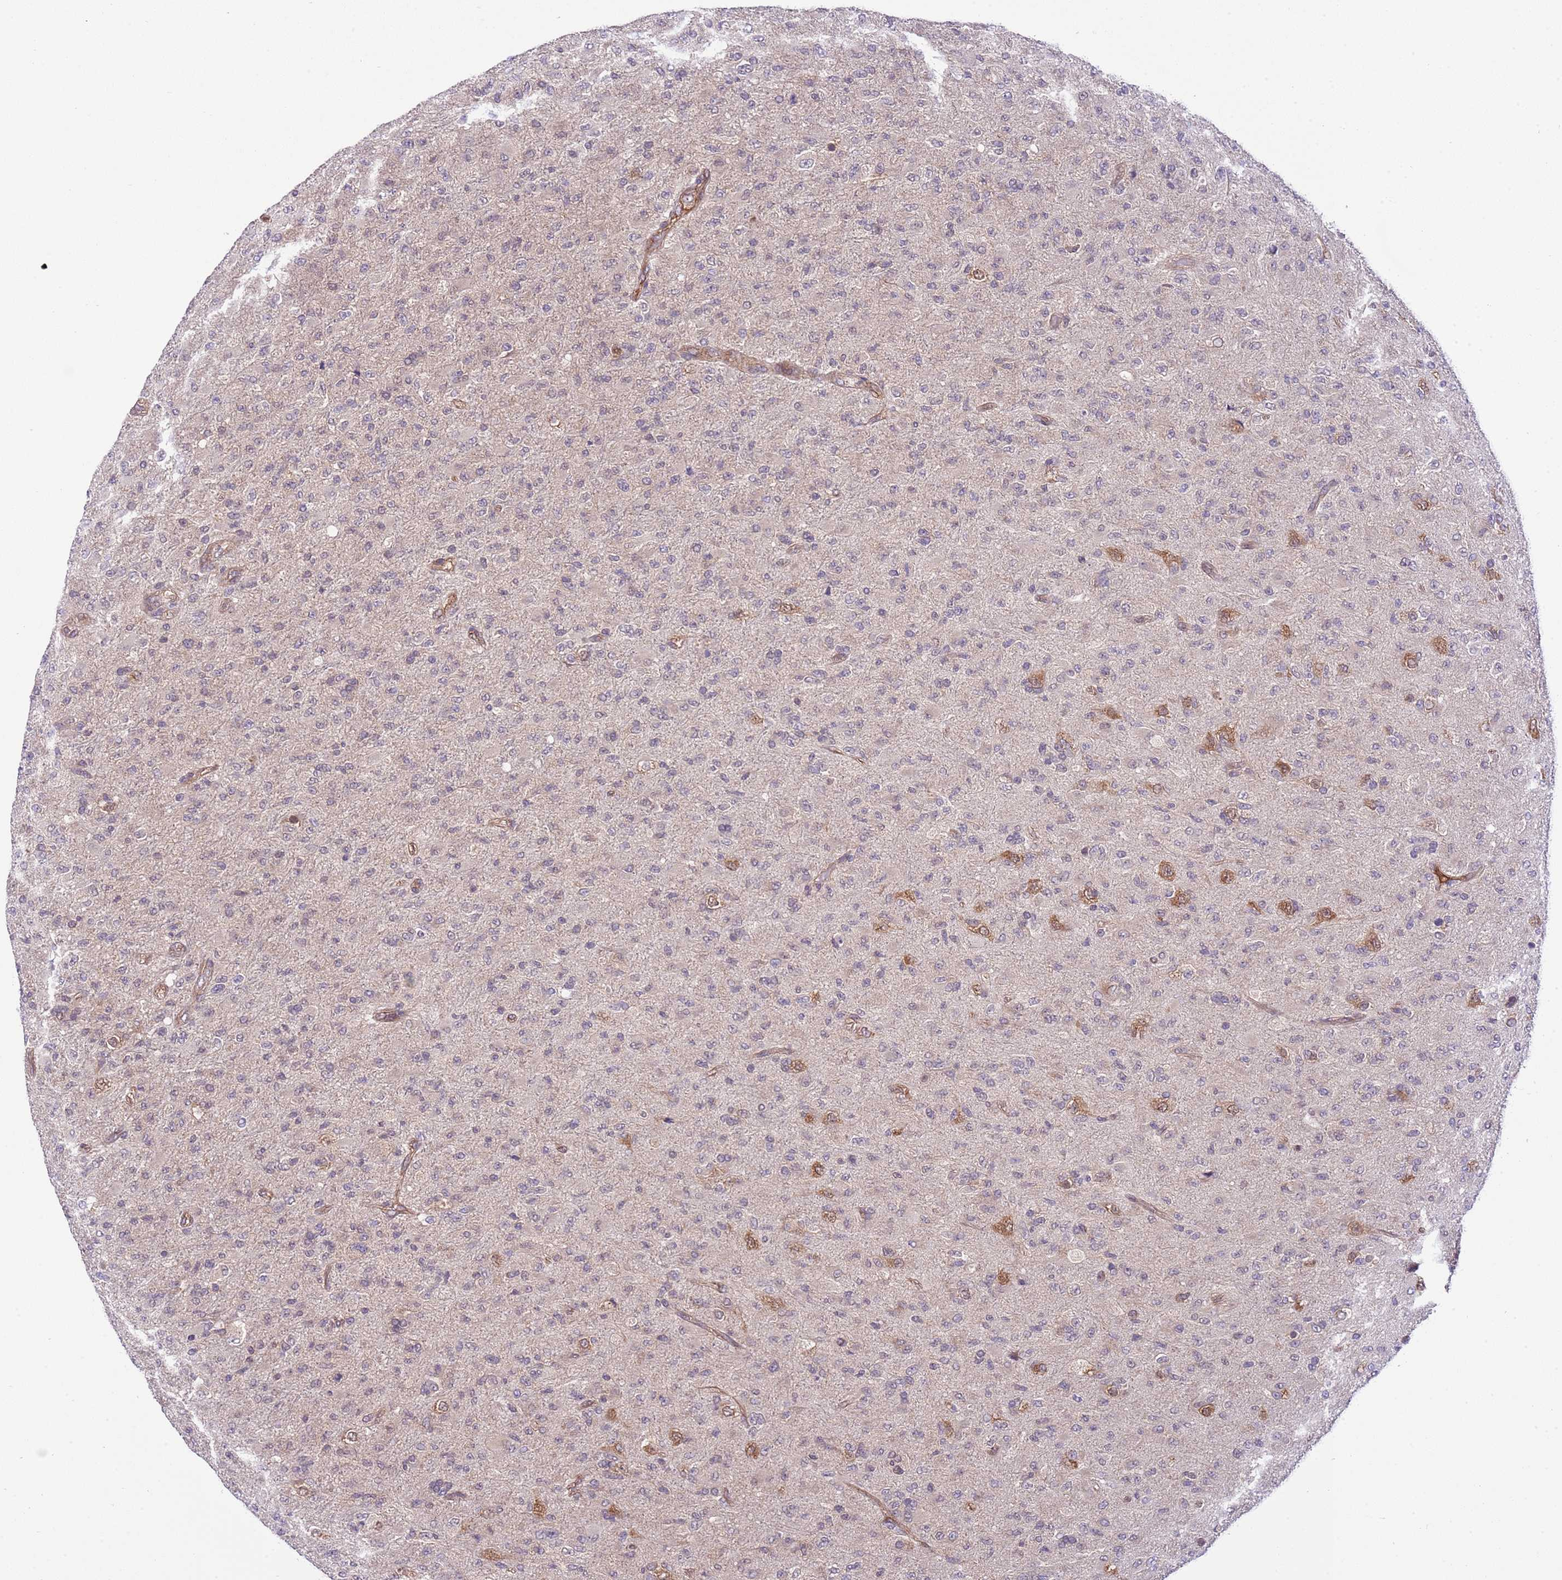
{"staining": {"intensity": "moderate", "quantity": "<25%", "location": "cytoplasmic/membranous,nuclear"}, "tissue": "glioma", "cell_type": "Tumor cells", "image_type": "cancer", "snomed": [{"axis": "morphology", "description": "Glioma, malignant, Low grade"}, {"axis": "topography", "description": "Brain"}], "caption": "Malignant glioma (low-grade) tissue reveals moderate cytoplasmic/membranous and nuclear expression in approximately <25% of tumor cells", "gene": "DONSON", "patient": {"sex": "male", "age": 65}}